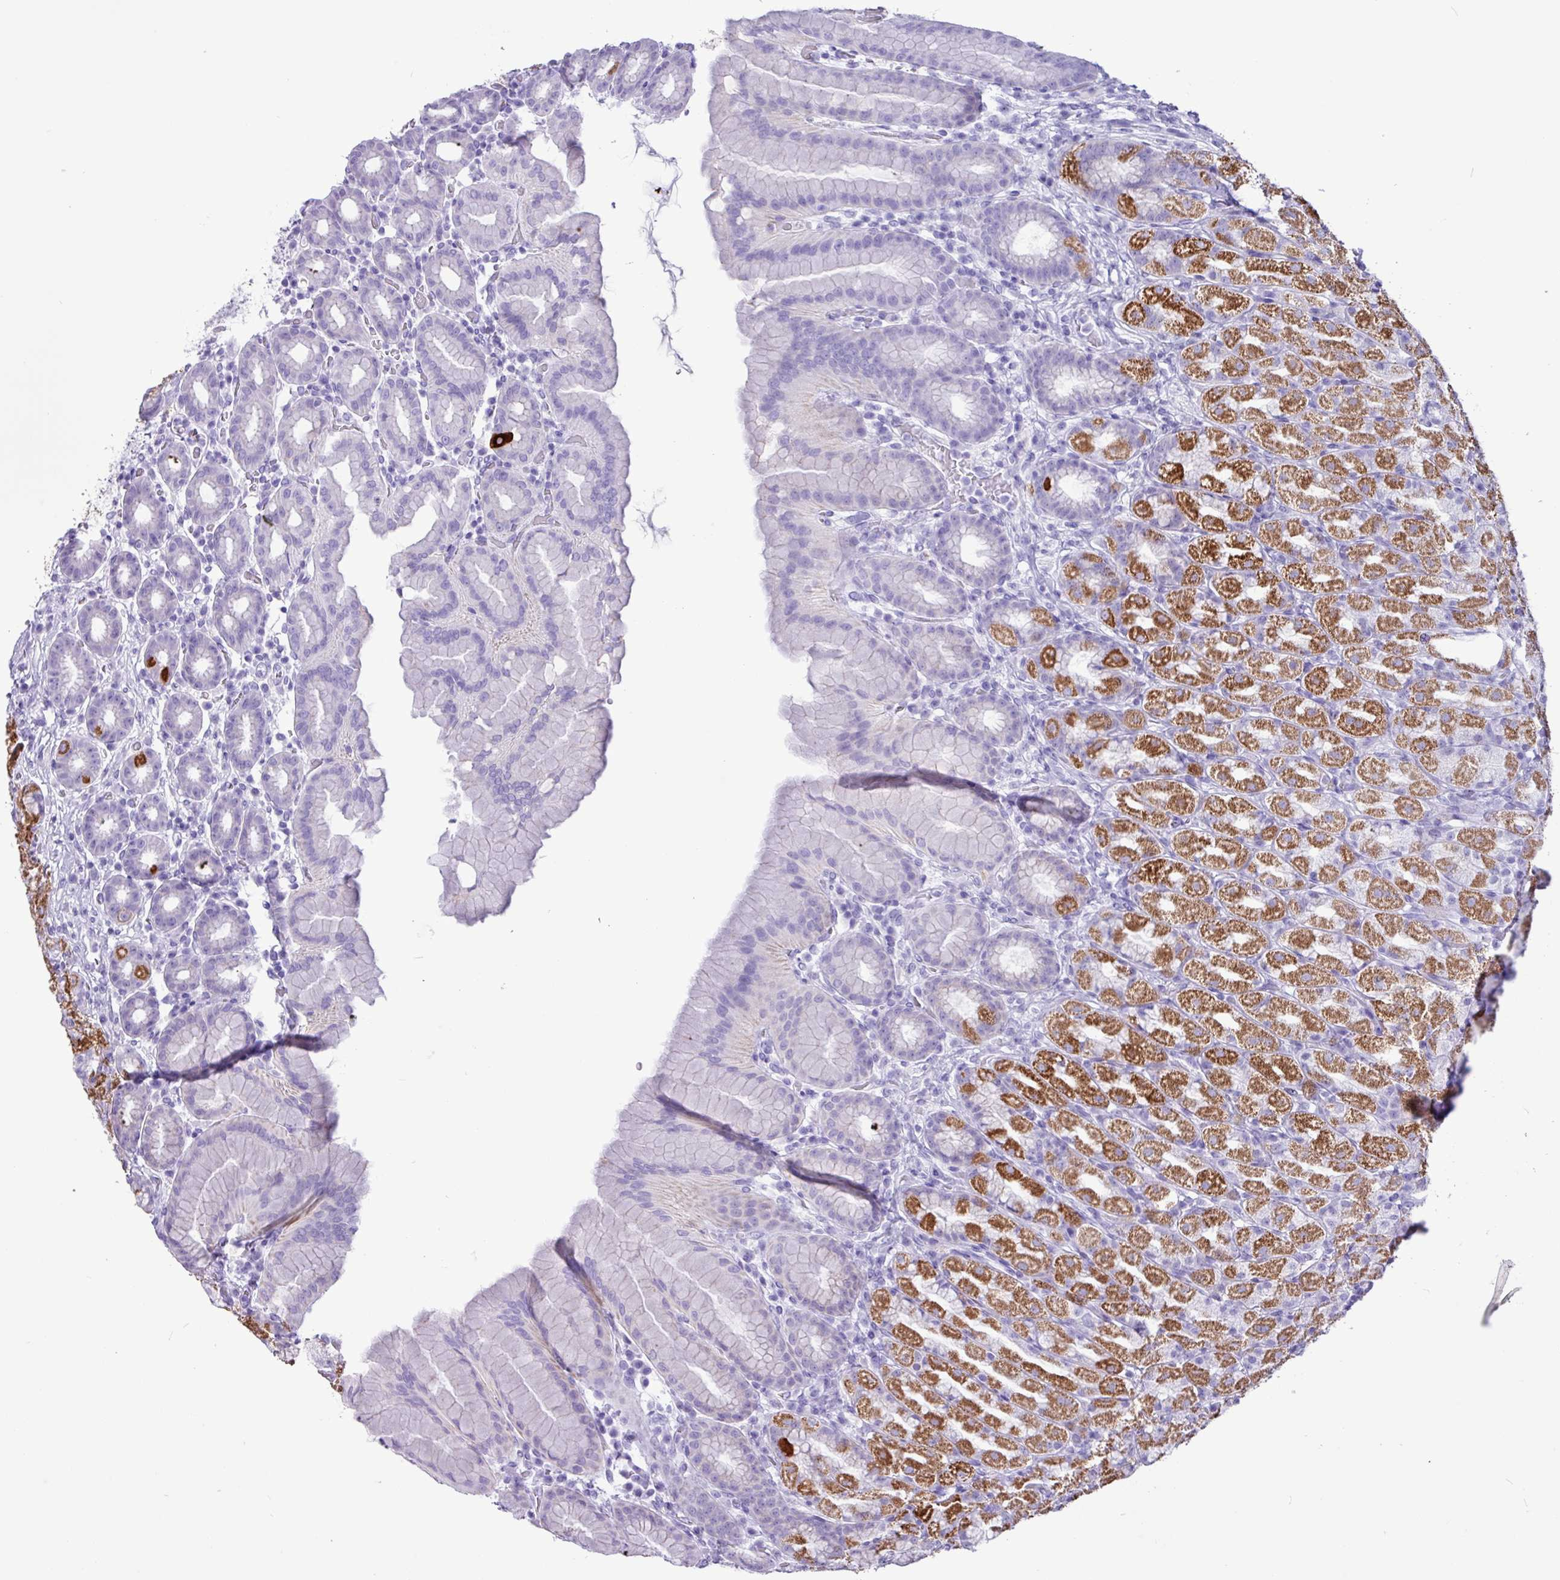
{"staining": {"intensity": "strong", "quantity": "25%-75%", "location": "cytoplasmic/membranous"}, "tissue": "stomach", "cell_type": "Glandular cells", "image_type": "normal", "snomed": [{"axis": "morphology", "description": "Normal tissue, NOS"}, {"axis": "topography", "description": "Stomach, upper"}, {"axis": "topography", "description": "Stomach"}], "caption": "Protein staining shows strong cytoplasmic/membranous staining in approximately 25%-75% of glandular cells in benign stomach. (DAB (3,3'-diaminobenzidine) IHC, brown staining for protein, blue staining for nuclei).", "gene": "CKMT2", "patient": {"sex": "male", "age": 68}}